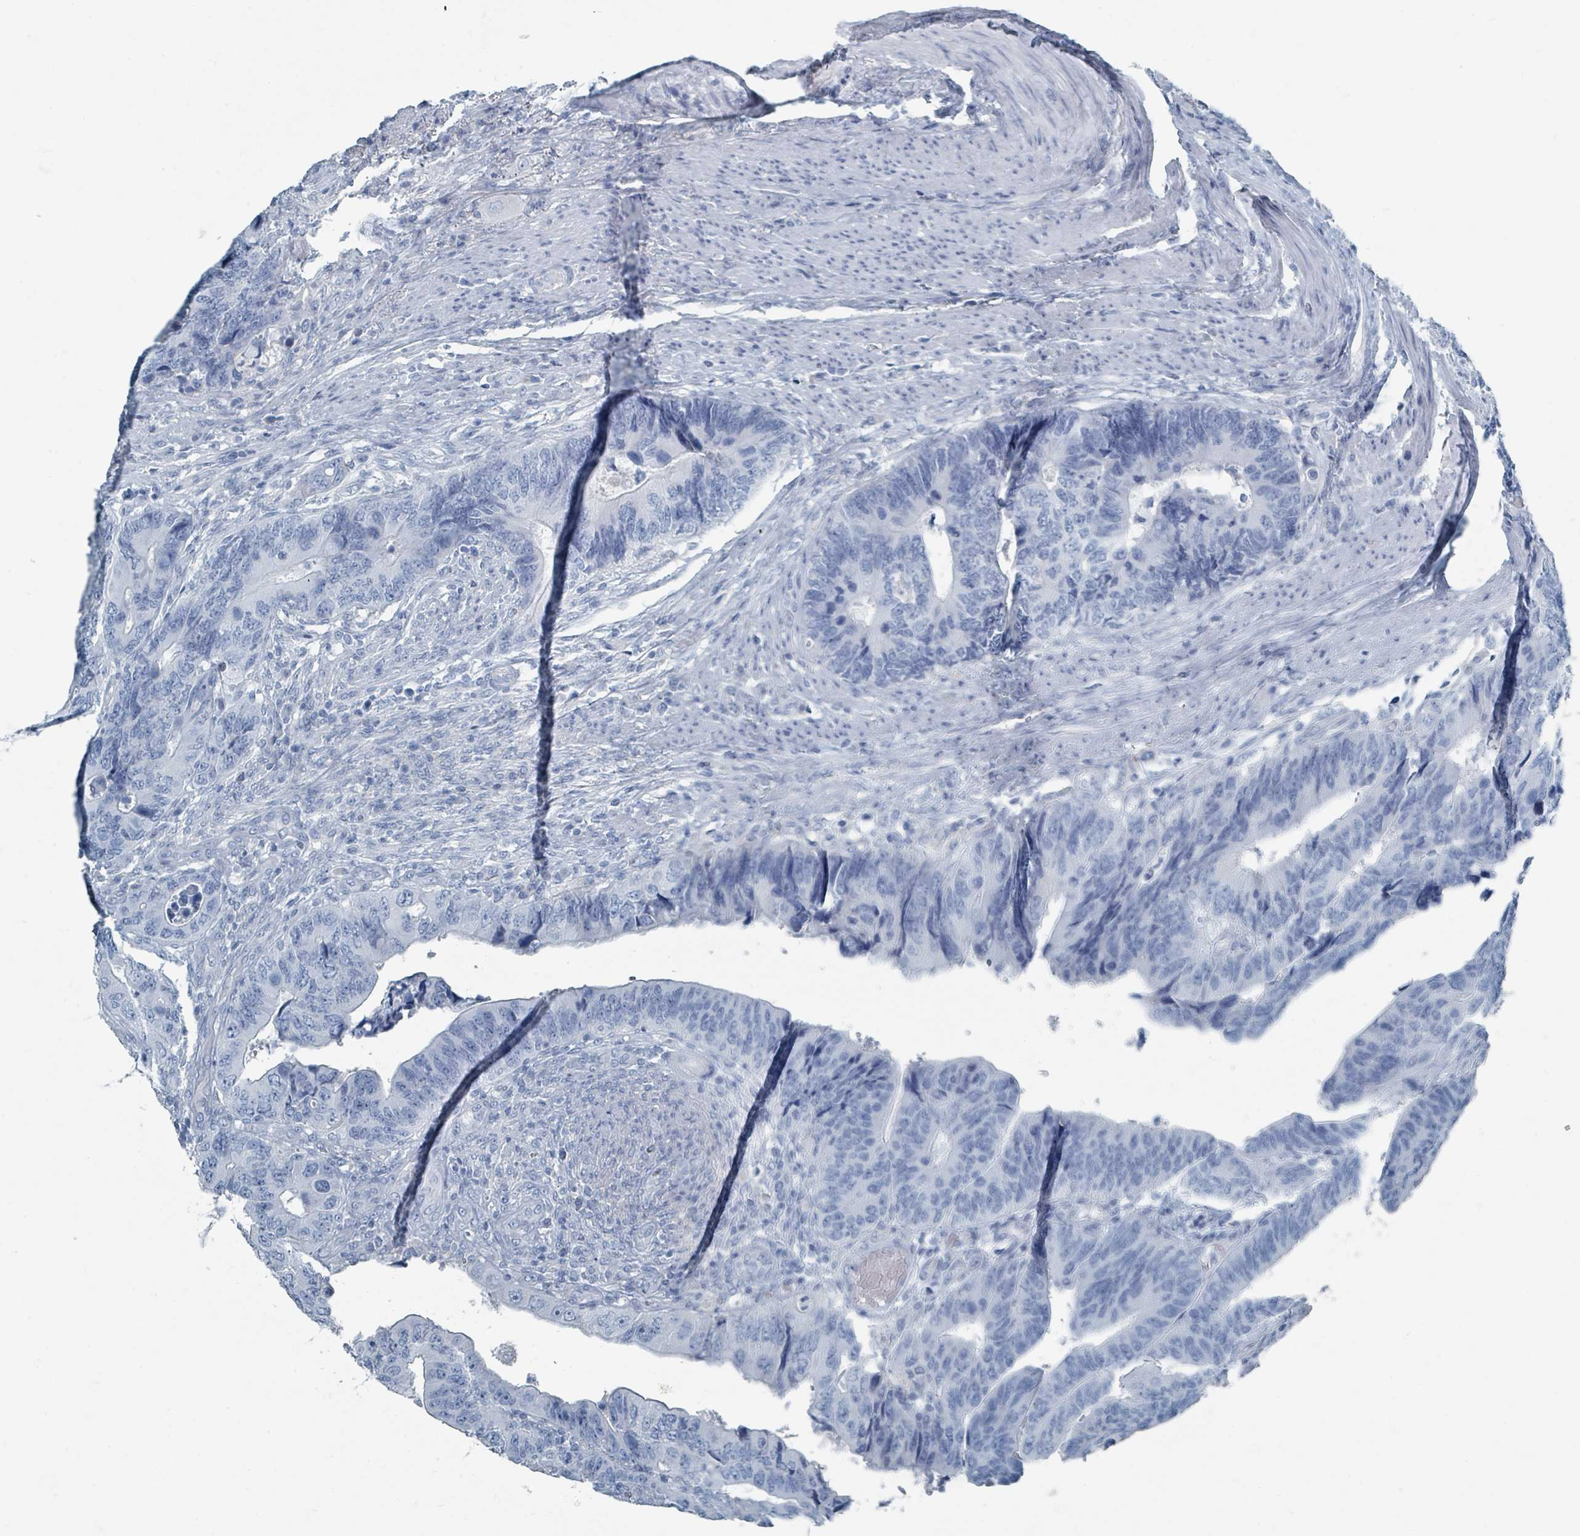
{"staining": {"intensity": "negative", "quantity": "none", "location": "none"}, "tissue": "colorectal cancer", "cell_type": "Tumor cells", "image_type": "cancer", "snomed": [{"axis": "morphology", "description": "Adenocarcinoma, NOS"}, {"axis": "topography", "description": "Colon"}], "caption": "An image of colorectal cancer stained for a protein exhibits no brown staining in tumor cells.", "gene": "GAMT", "patient": {"sex": "male", "age": 87}}